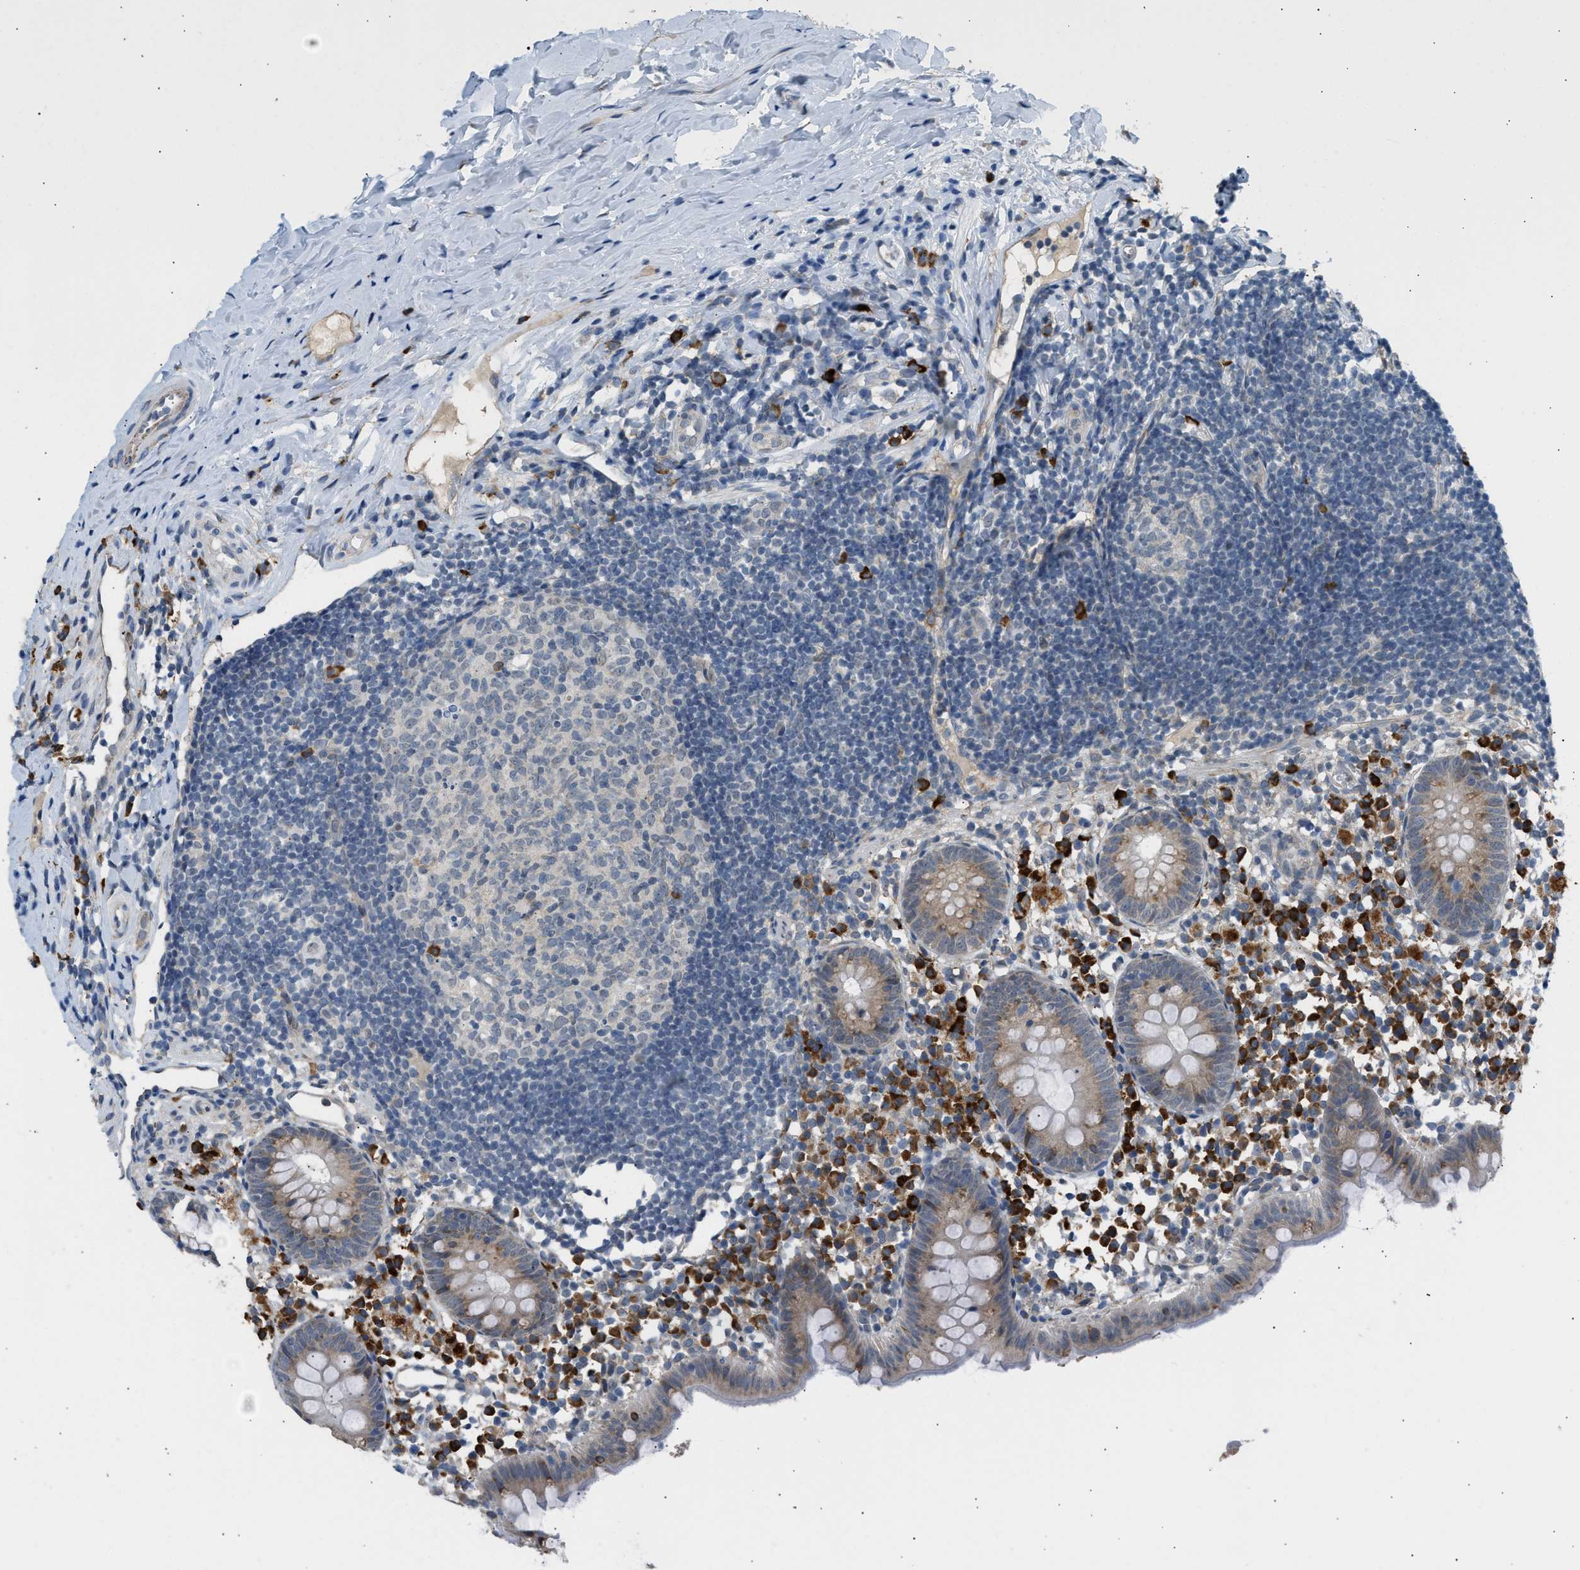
{"staining": {"intensity": "weak", "quantity": "25%-75%", "location": "cytoplasmic/membranous"}, "tissue": "appendix", "cell_type": "Glandular cells", "image_type": "normal", "snomed": [{"axis": "morphology", "description": "Normal tissue, NOS"}, {"axis": "topography", "description": "Appendix"}], "caption": "Approximately 25%-75% of glandular cells in unremarkable human appendix demonstrate weak cytoplasmic/membranous protein staining as visualized by brown immunohistochemical staining.", "gene": "KCNC2", "patient": {"sex": "female", "age": 20}}